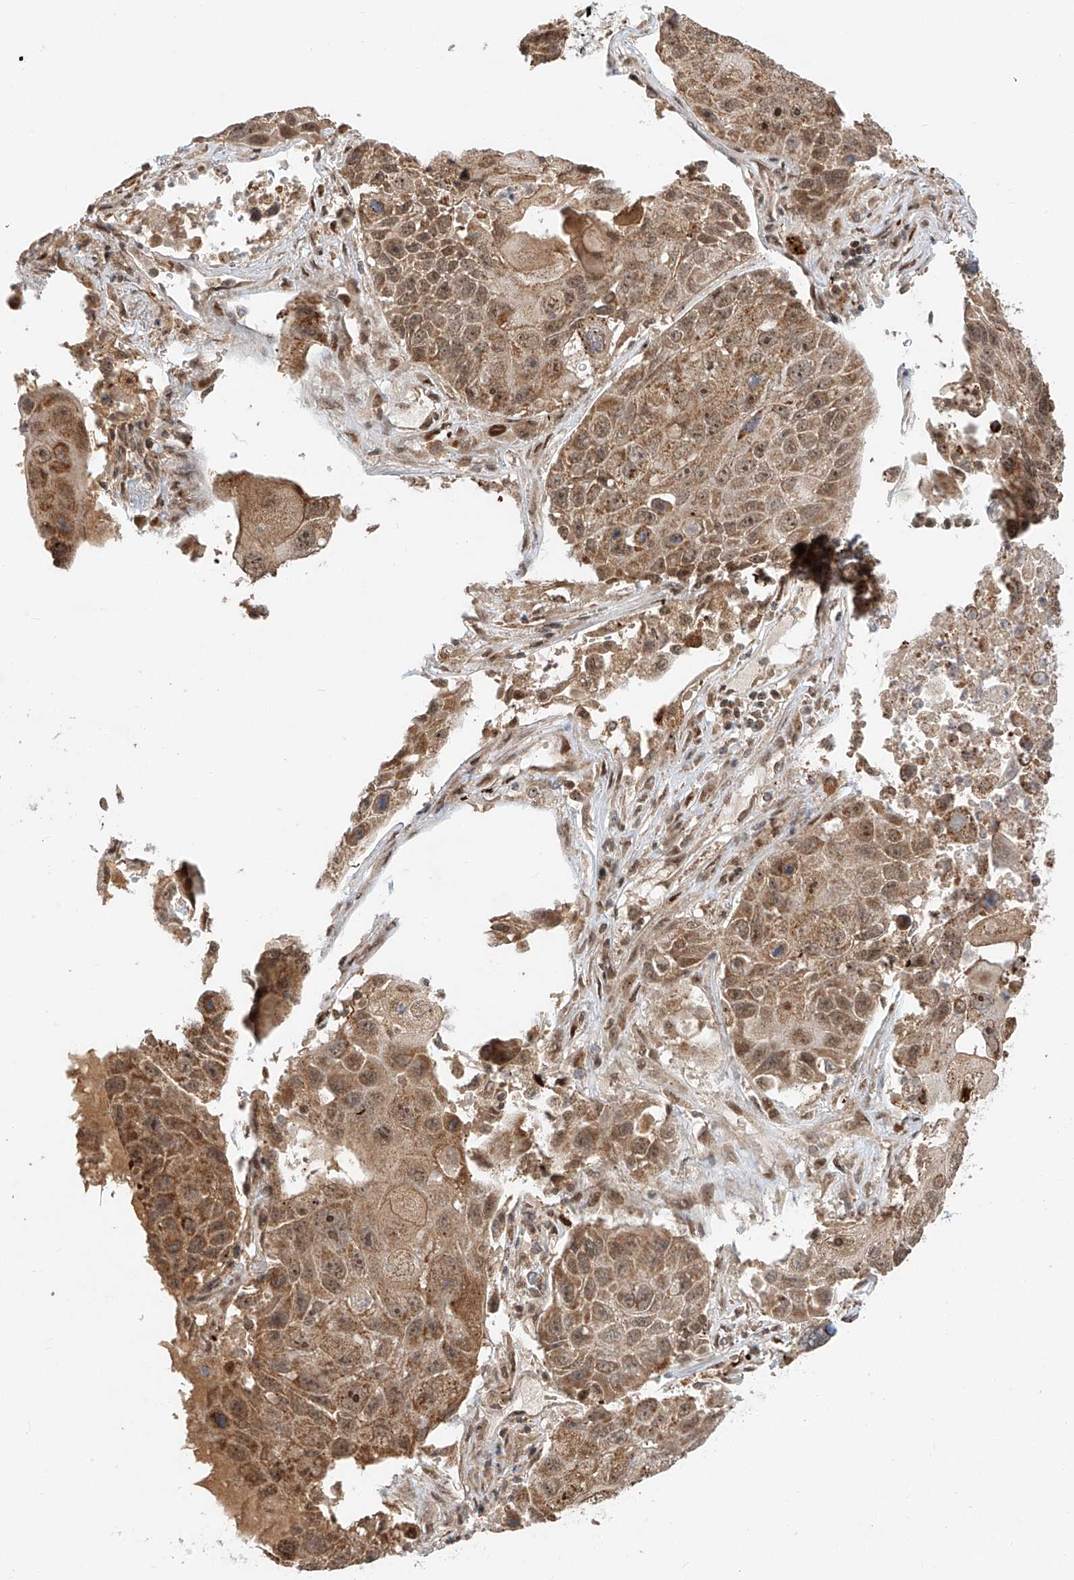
{"staining": {"intensity": "moderate", "quantity": "25%-75%", "location": "cytoplasmic/membranous,nuclear"}, "tissue": "lung cancer", "cell_type": "Tumor cells", "image_type": "cancer", "snomed": [{"axis": "morphology", "description": "Squamous cell carcinoma, NOS"}, {"axis": "topography", "description": "Lung"}], "caption": "About 25%-75% of tumor cells in human squamous cell carcinoma (lung) exhibit moderate cytoplasmic/membranous and nuclear protein expression as visualized by brown immunohistochemical staining.", "gene": "SYTL3", "patient": {"sex": "male", "age": 61}}